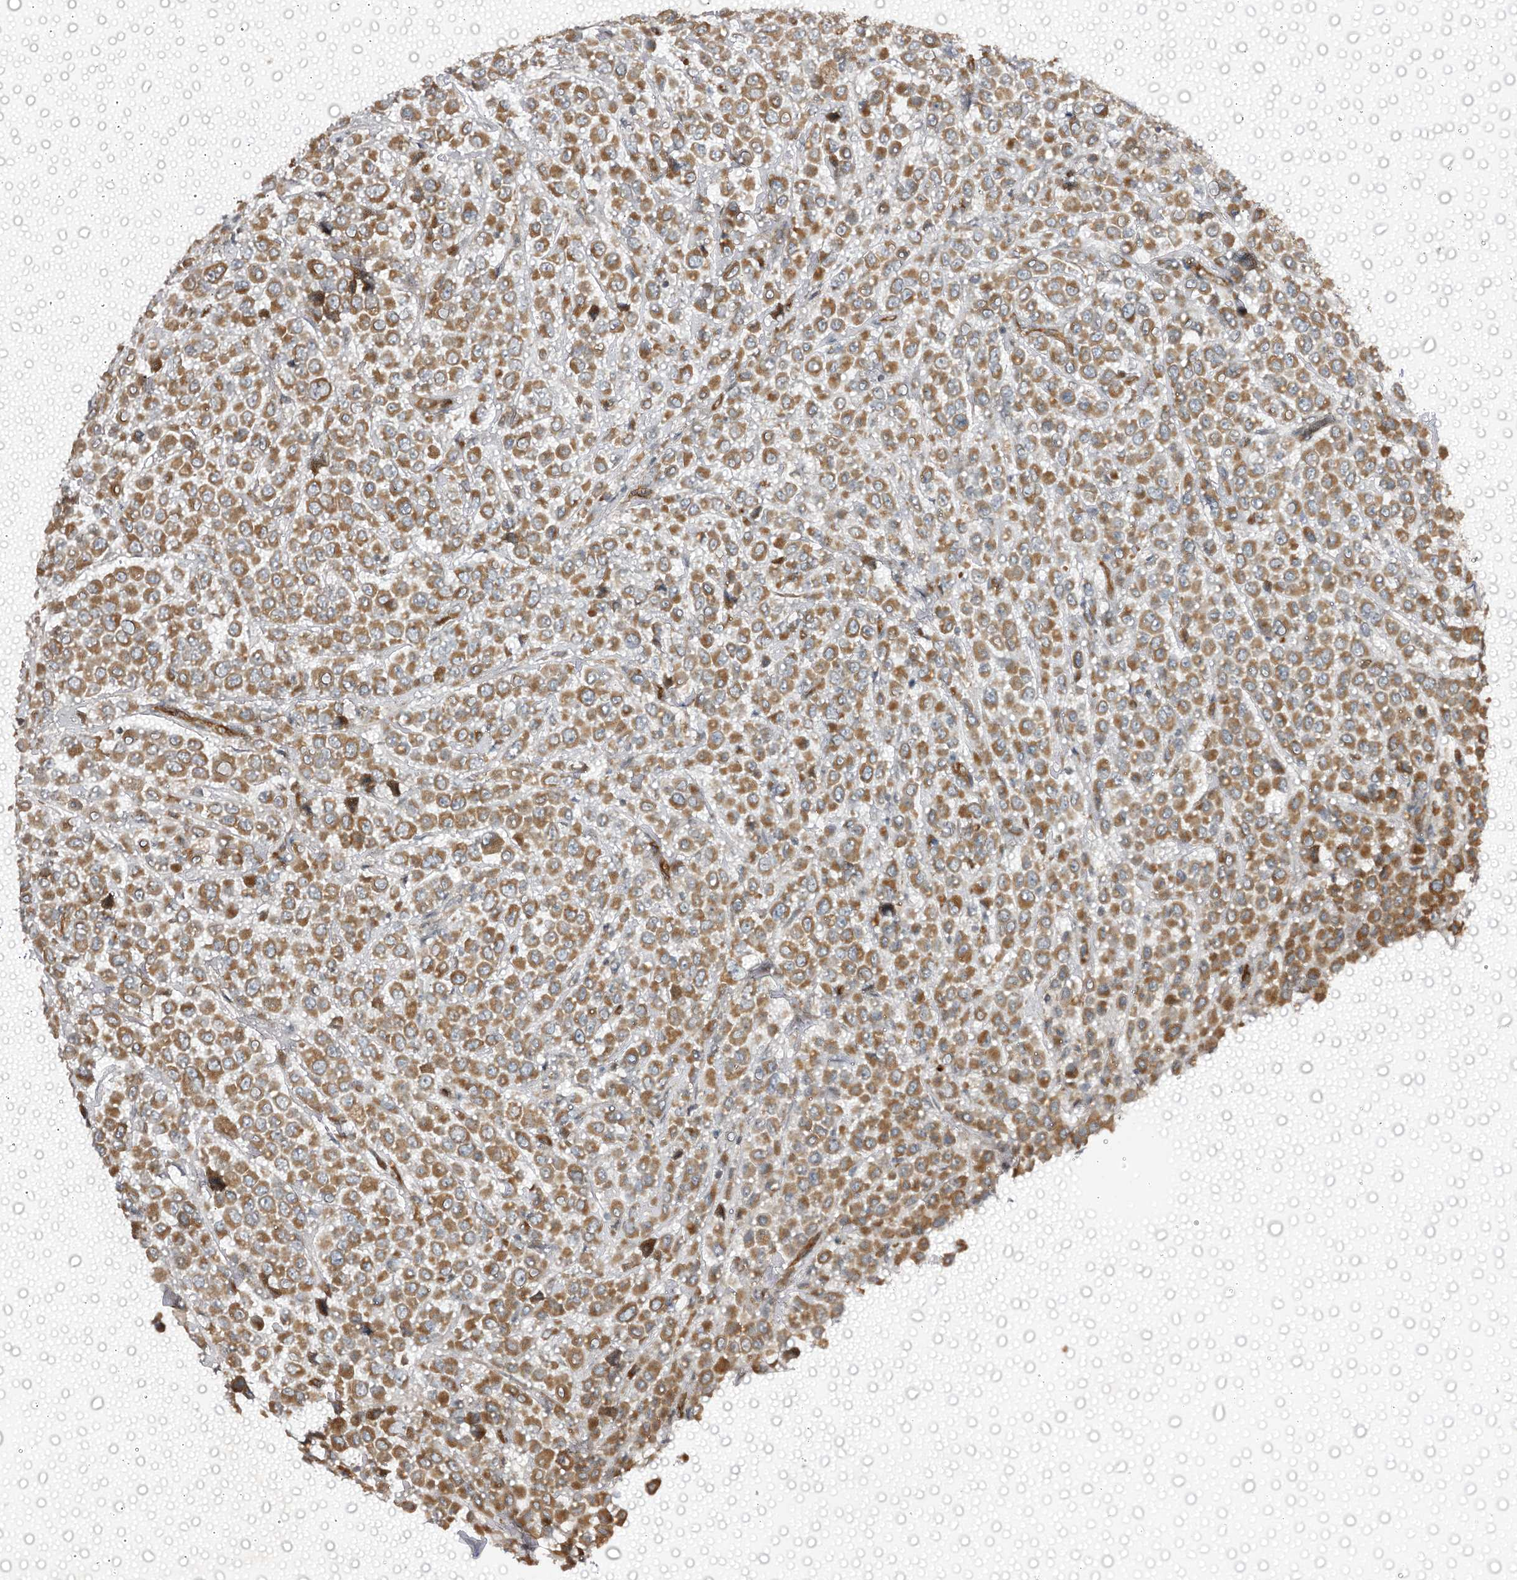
{"staining": {"intensity": "moderate", "quantity": ">75%", "location": "cytoplasmic/membranous"}, "tissue": "breast cancer", "cell_type": "Tumor cells", "image_type": "cancer", "snomed": [{"axis": "morphology", "description": "Duct carcinoma"}, {"axis": "topography", "description": "Breast"}], "caption": "About >75% of tumor cells in breast cancer (intraductal carcinoma) show moderate cytoplasmic/membranous protein positivity as visualized by brown immunohistochemical staining.", "gene": "CBR4", "patient": {"sex": "female", "age": 61}}